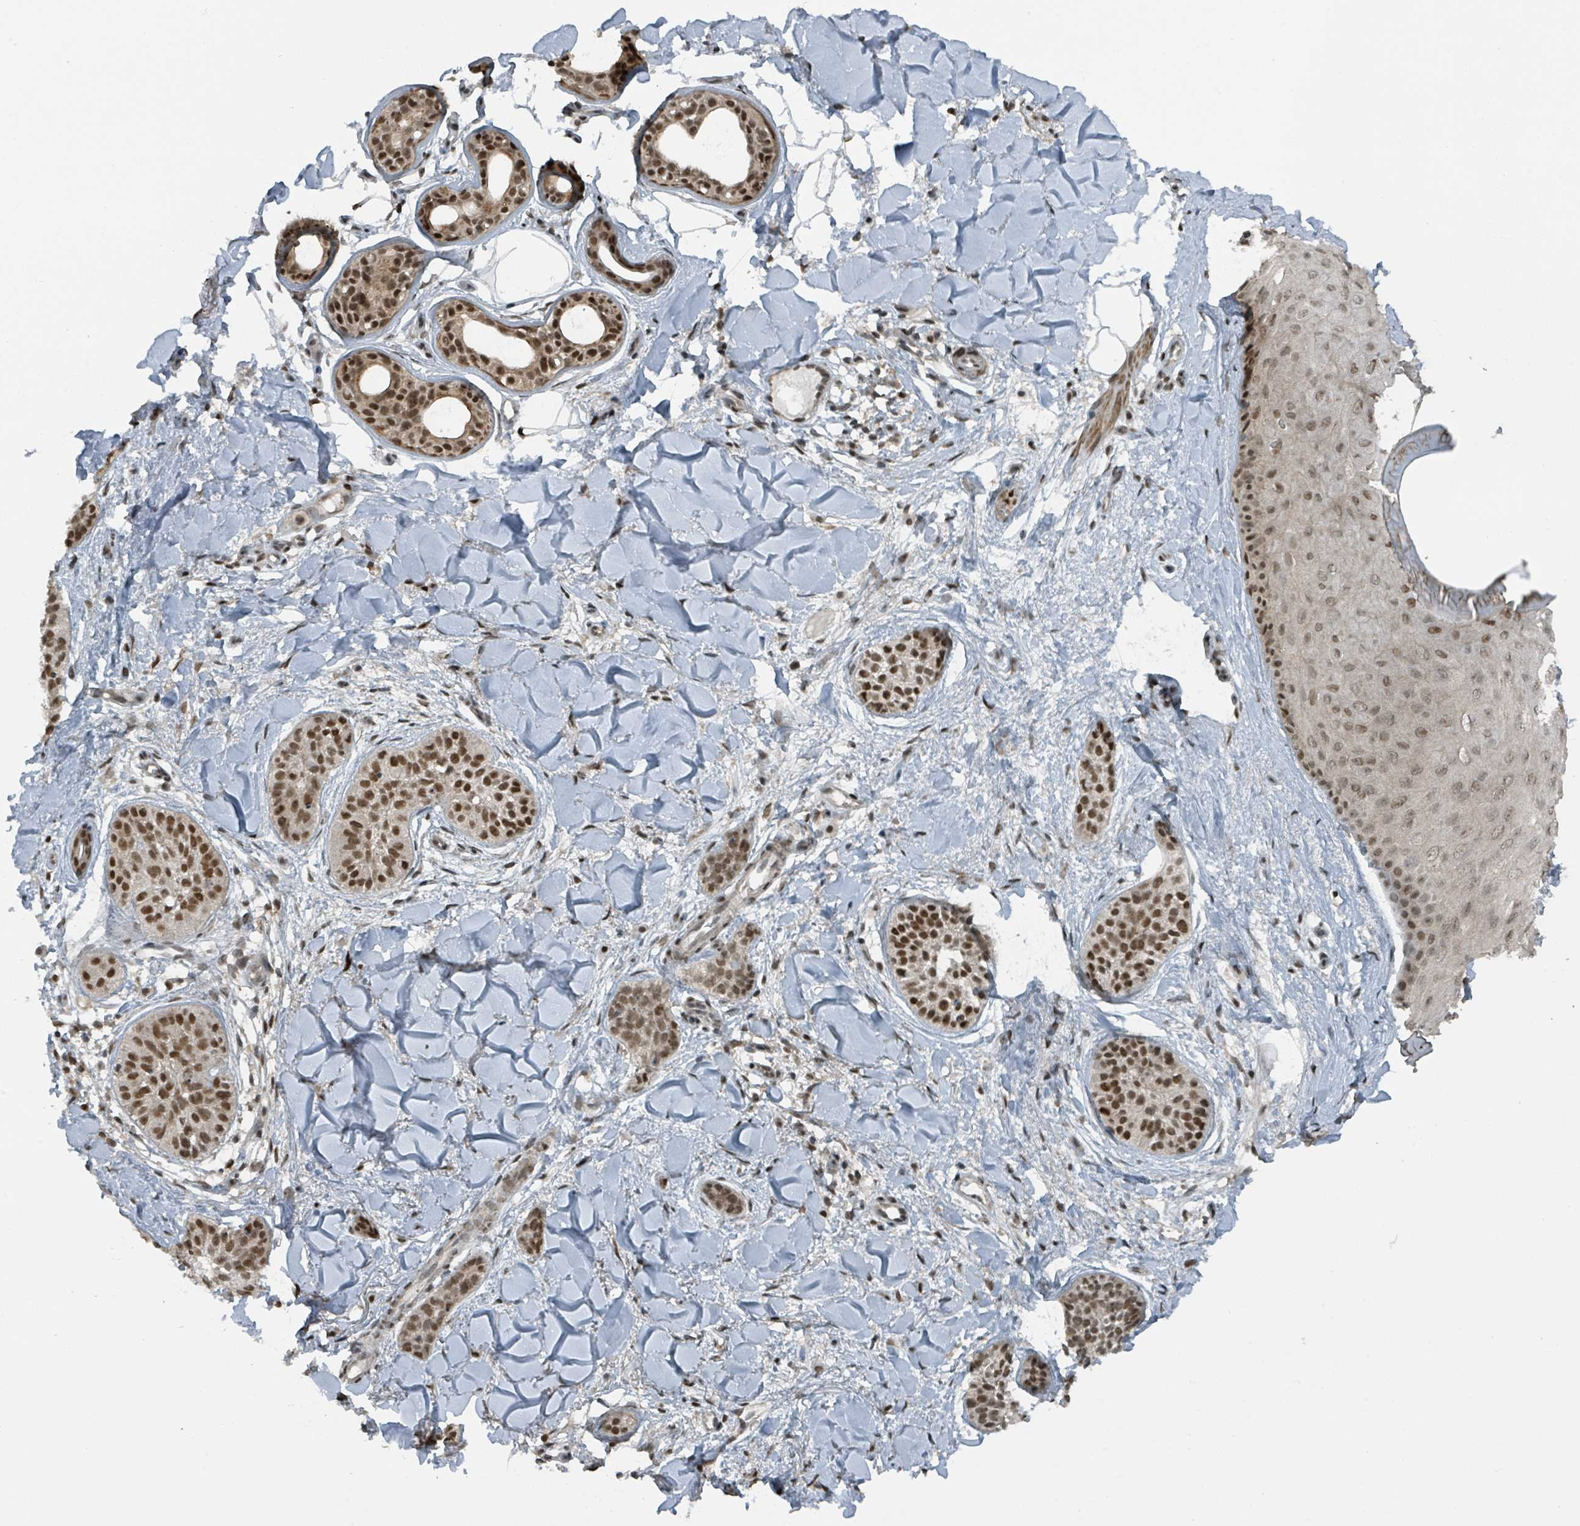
{"staining": {"intensity": "strong", "quantity": ">75%", "location": "nuclear"}, "tissue": "skin cancer", "cell_type": "Tumor cells", "image_type": "cancer", "snomed": [{"axis": "morphology", "description": "Basal cell carcinoma"}, {"axis": "topography", "description": "Skin"}], "caption": "Immunohistochemistry (IHC) micrograph of human skin cancer (basal cell carcinoma) stained for a protein (brown), which demonstrates high levels of strong nuclear positivity in about >75% of tumor cells.", "gene": "PHIP", "patient": {"sex": "male", "age": 52}}